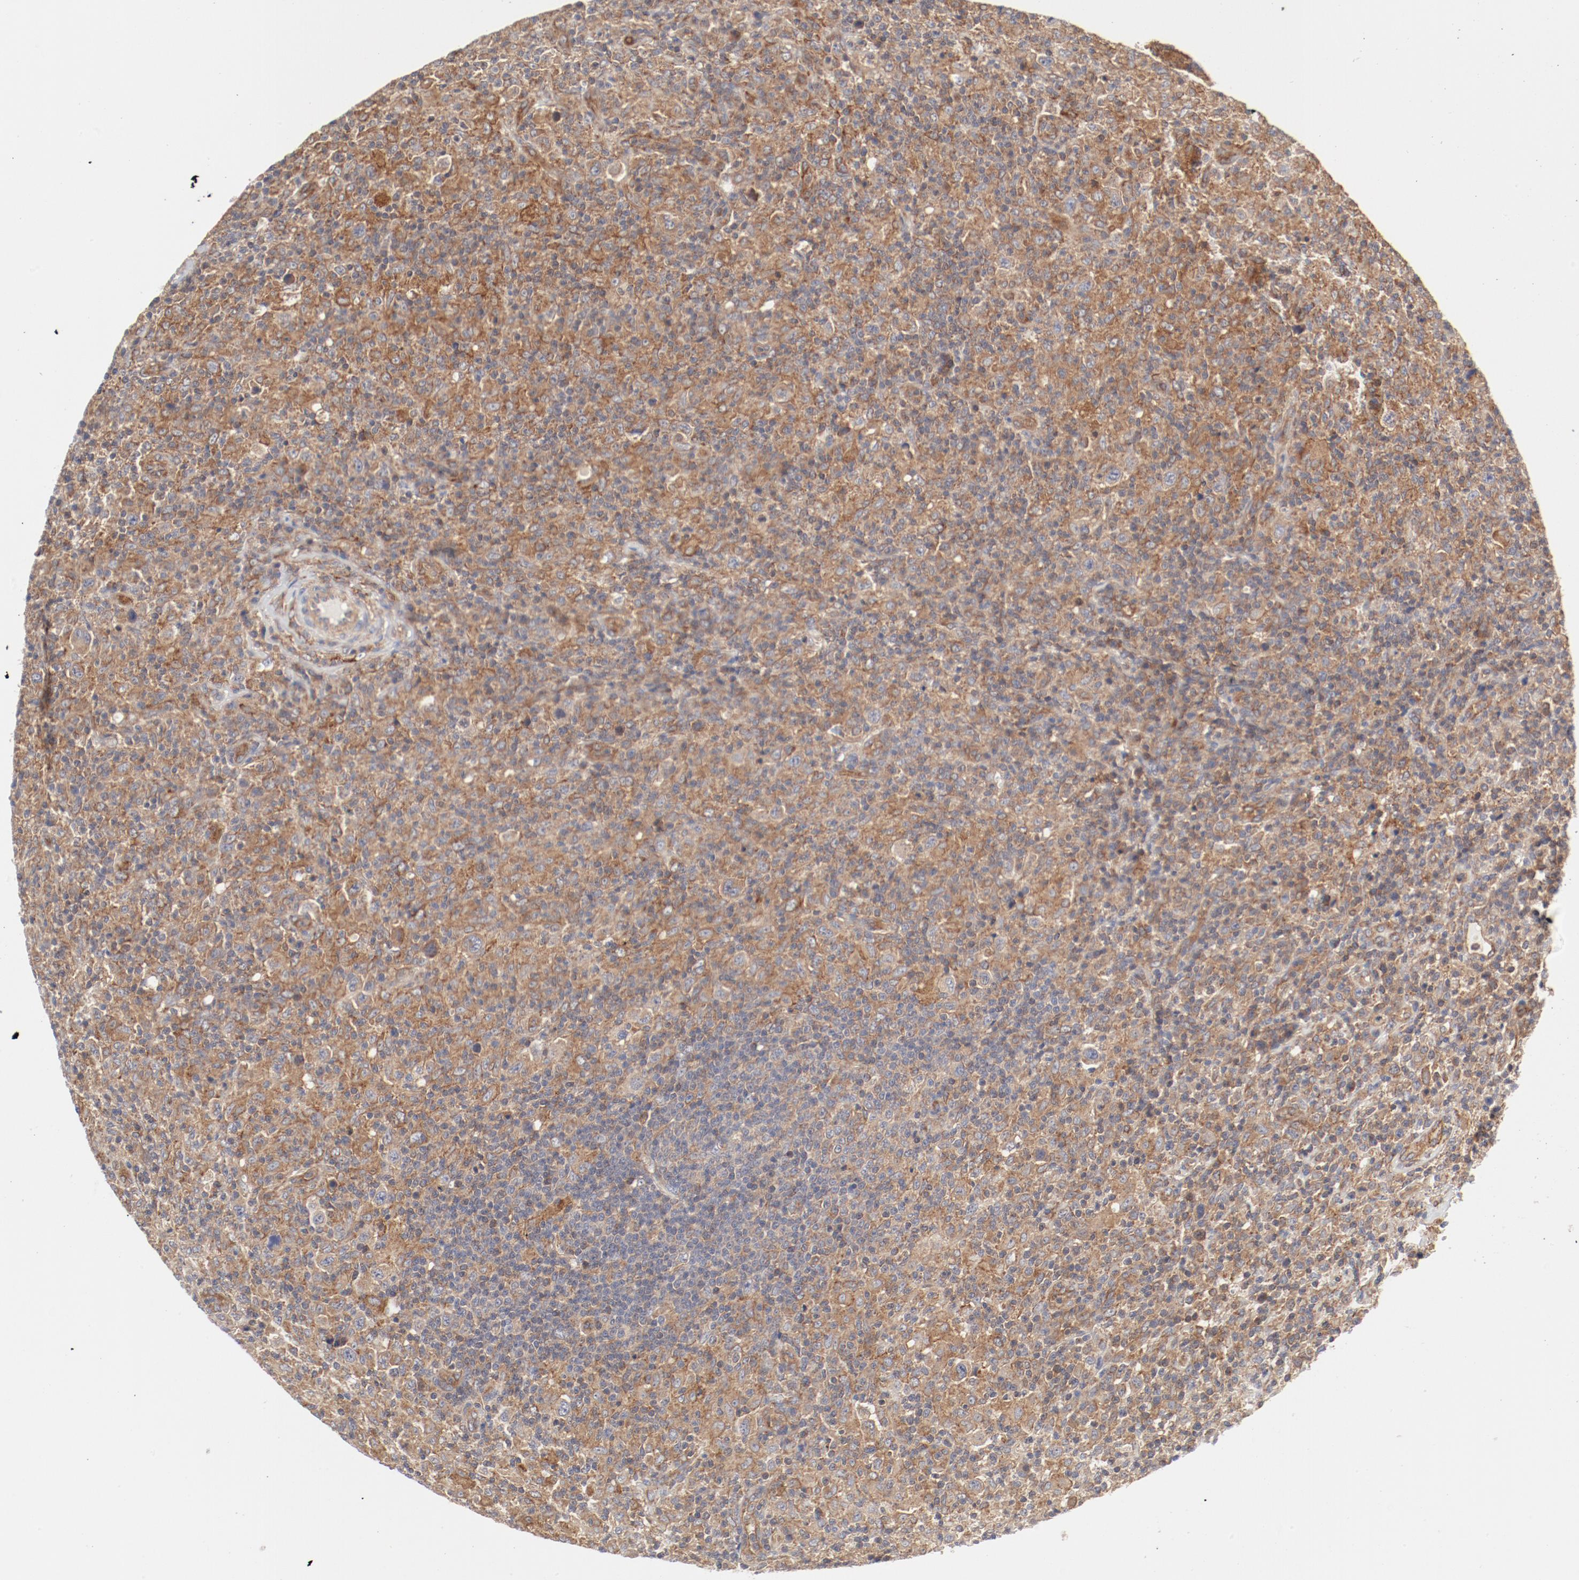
{"staining": {"intensity": "moderate", "quantity": ">75%", "location": "cytoplasmic/membranous"}, "tissue": "lymphoma", "cell_type": "Tumor cells", "image_type": "cancer", "snomed": [{"axis": "morphology", "description": "Hodgkin's disease, NOS"}, {"axis": "topography", "description": "Lymph node"}], "caption": "Immunohistochemical staining of human Hodgkin's disease exhibits moderate cytoplasmic/membranous protein expression in about >75% of tumor cells. The staining was performed using DAB (3,3'-diaminobenzidine) to visualize the protein expression in brown, while the nuclei were stained in blue with hematoxylin (Magnification: 20x).", "gene": "AP2A1", "patient": {"sex": "male", "age": 65}}